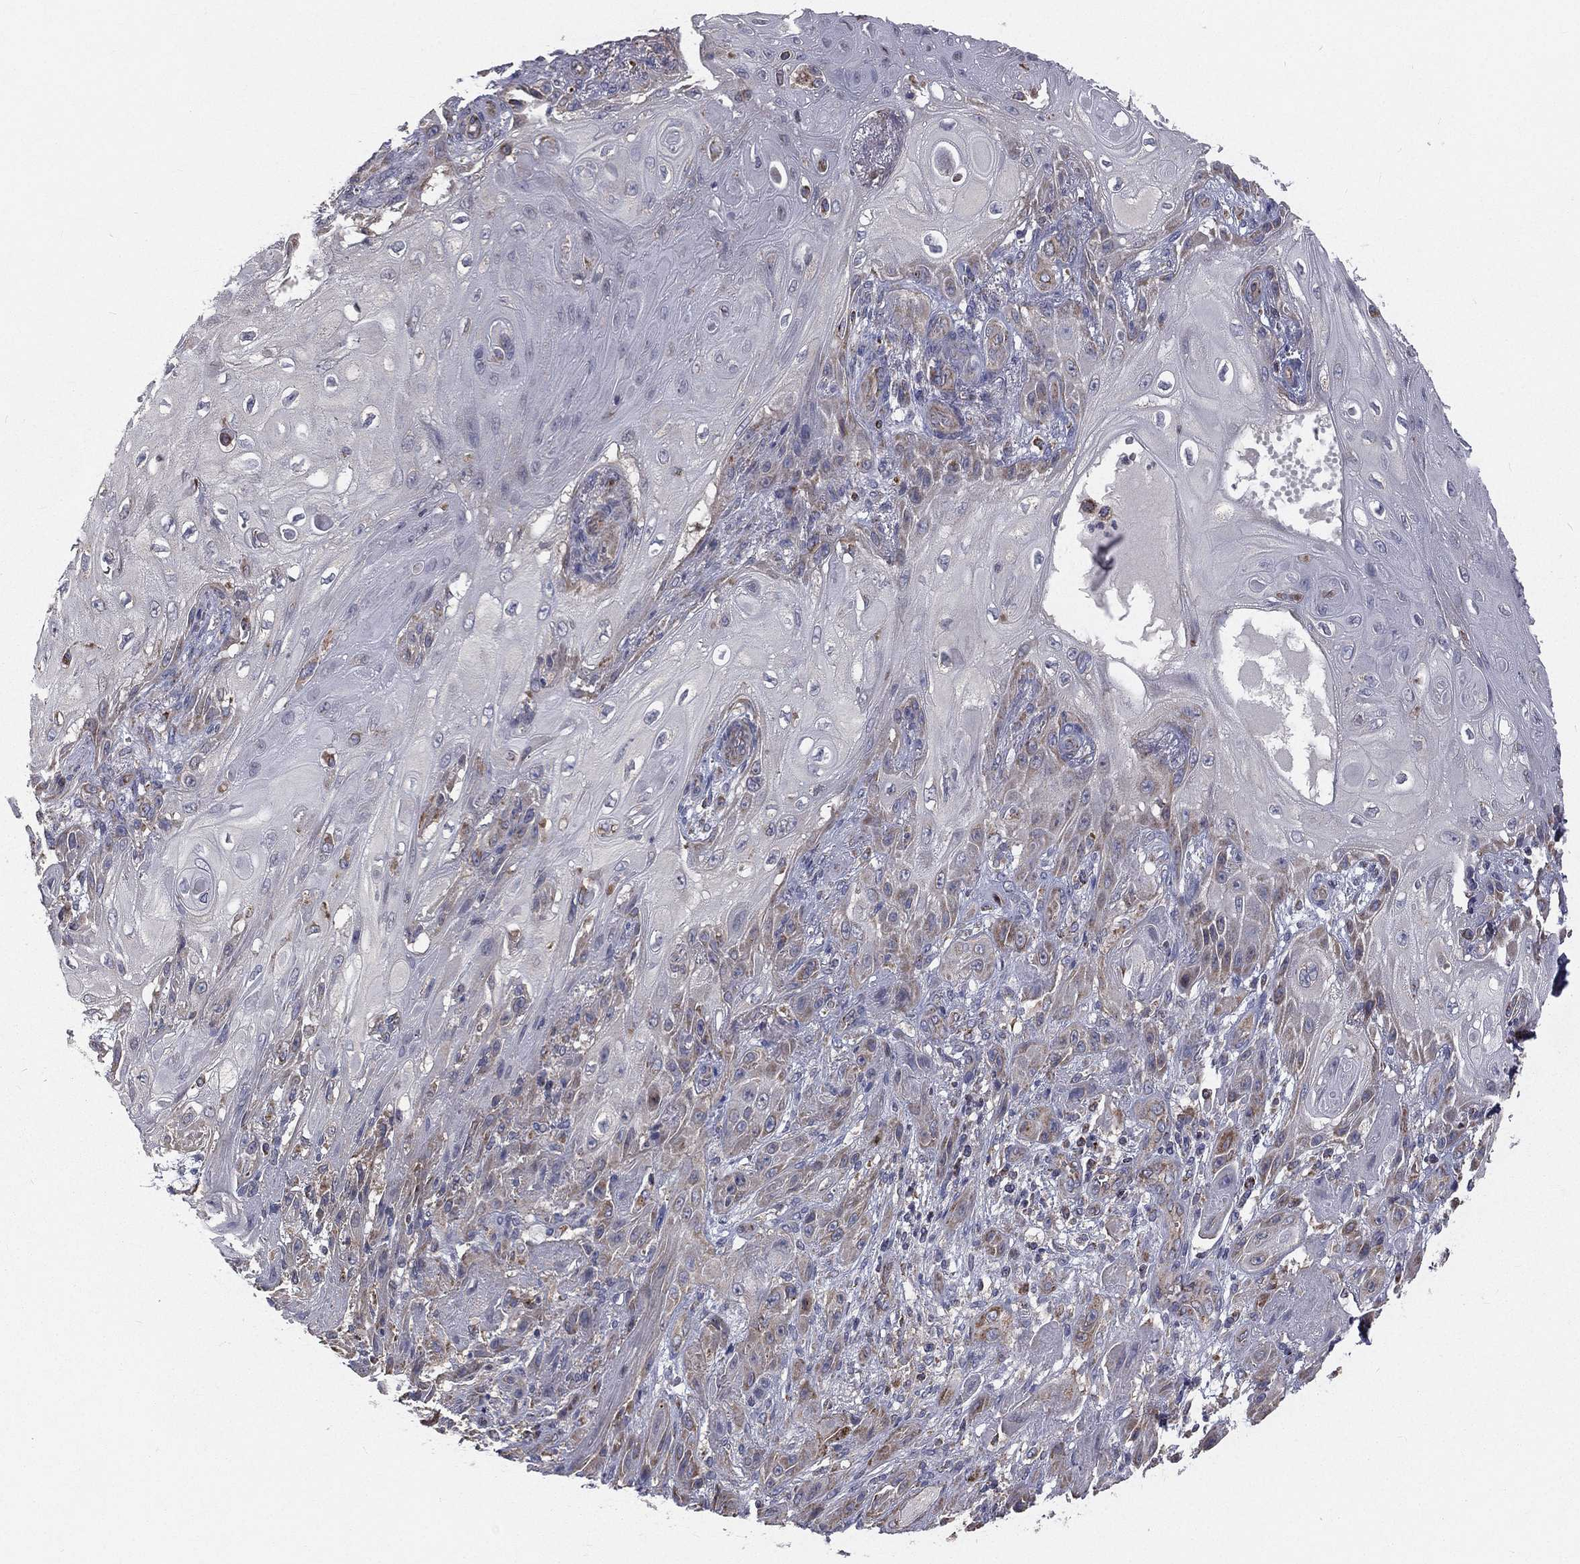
{"staining": {"intensity": "weak", "quantity": "25%-75%", "location": "cytoplasmic/membranous"}, "tissue": "skin cancer", "cell_type": "Tumor cells", "image_type": "cancer", "snomed": [{"axis": "morphology", "description": "Squamous cell carcinoma, NOS"}, {"axis": "topography", "description": "Skin"}], "caption": "The image shows immunohistochemical staining of skin cancer (squamous cell carcinoma). There is weak cytoplasmic/membranous staining is identified in about 25%-75% of tumor cells. (Brightfield microscopy of DAB IHC at high magnification).", "gene": "HADH", "patient": {"sex": "male", "age": 62}}